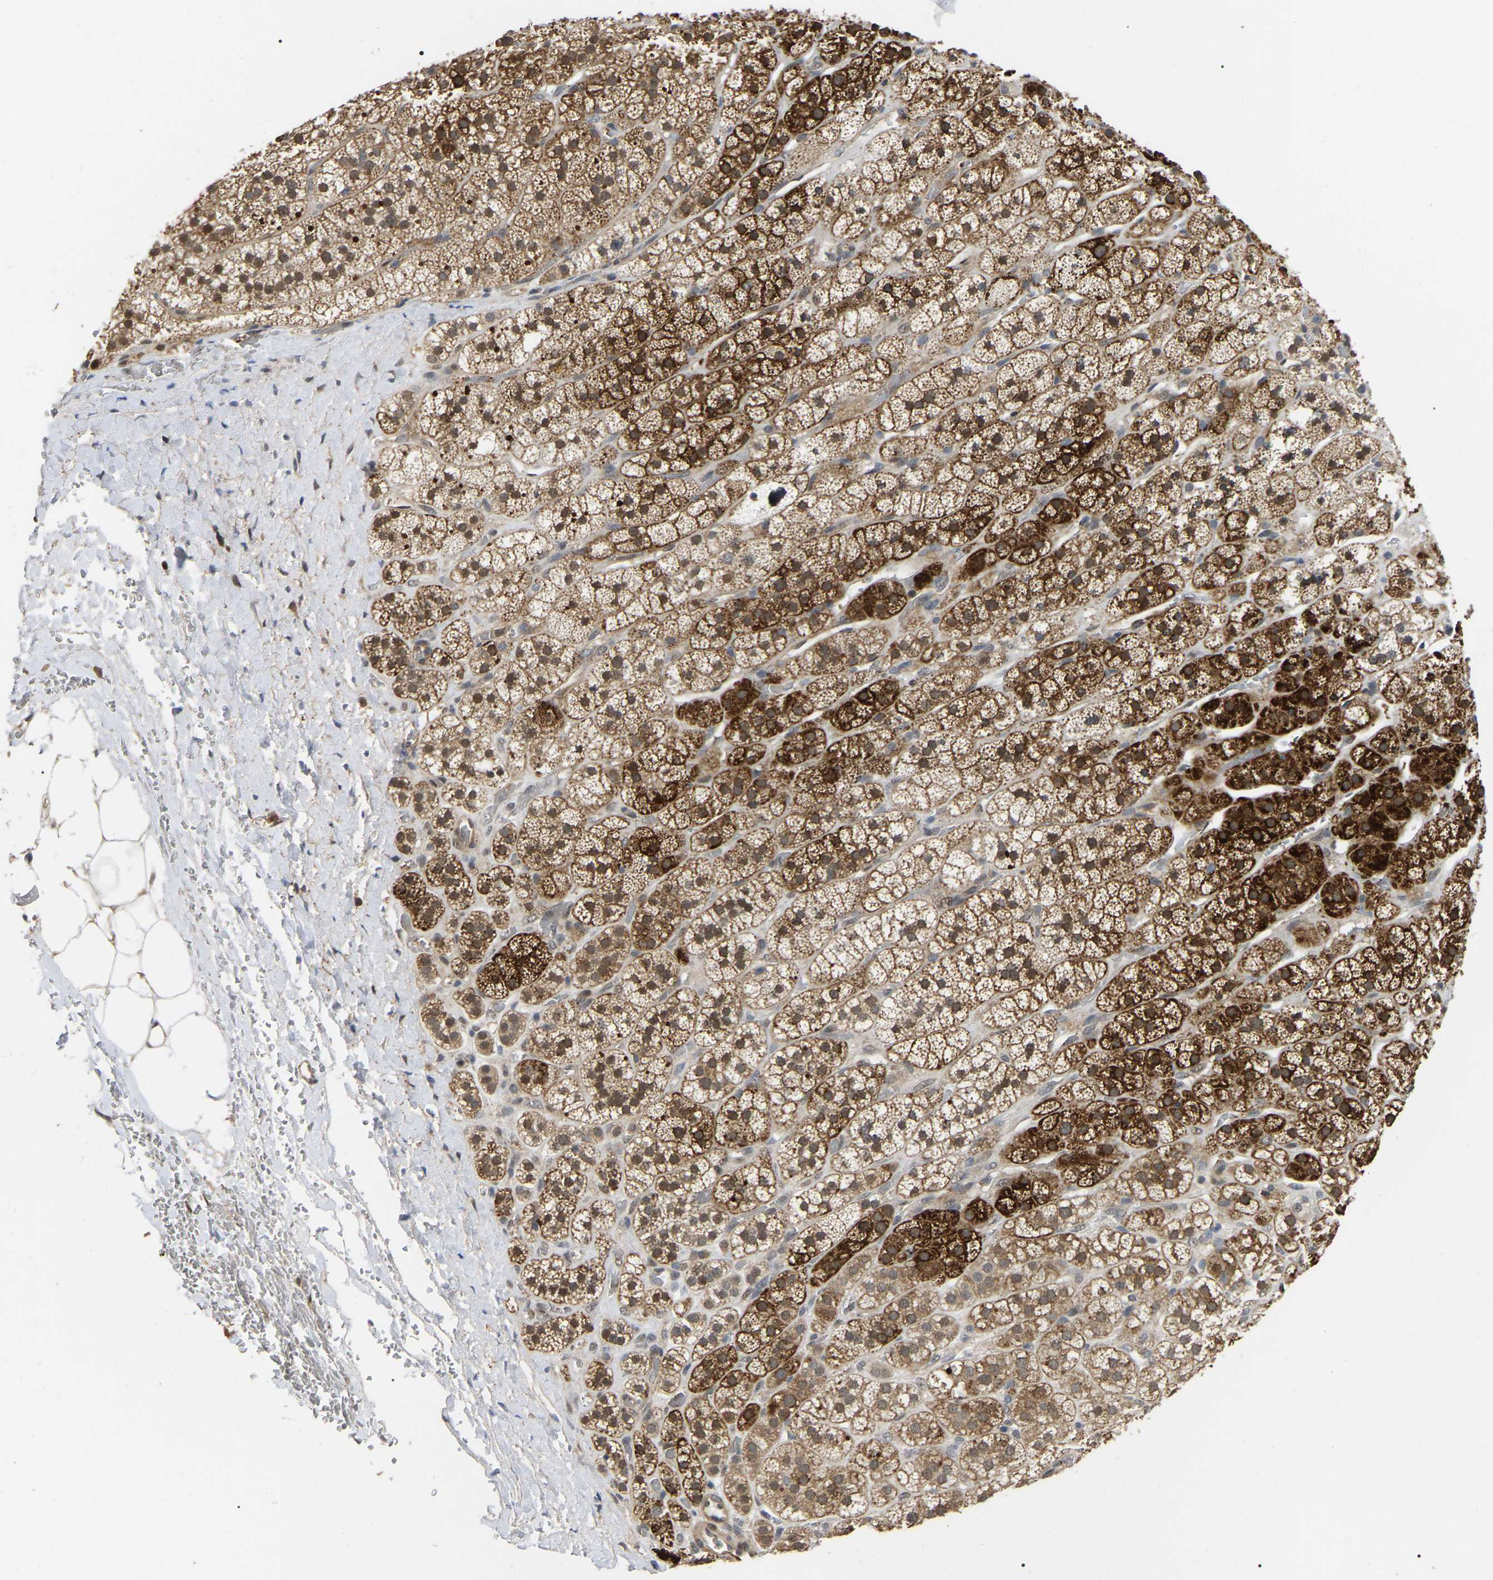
{"staining": {"intensity": "strong", "quantity": ">75%", "location": "cytoplasmic/membranous"}, "tissue": "adrenal gland", "cell_type": "Glandular cells", "image_type": "normal", "snomed": [{"axis": "morphology", "description": "Normal tissue, NOS"}, {"axis": "topography", "description": "Adrenal gland"}], "caption": "Protein expression analysis of normal human adrenal gland reveals strong cytoplasmic/membranous staining in approximately >75% of glandular cells.", "gene": "FAM219A", "patient": {"sex": "male", "age": 56}}